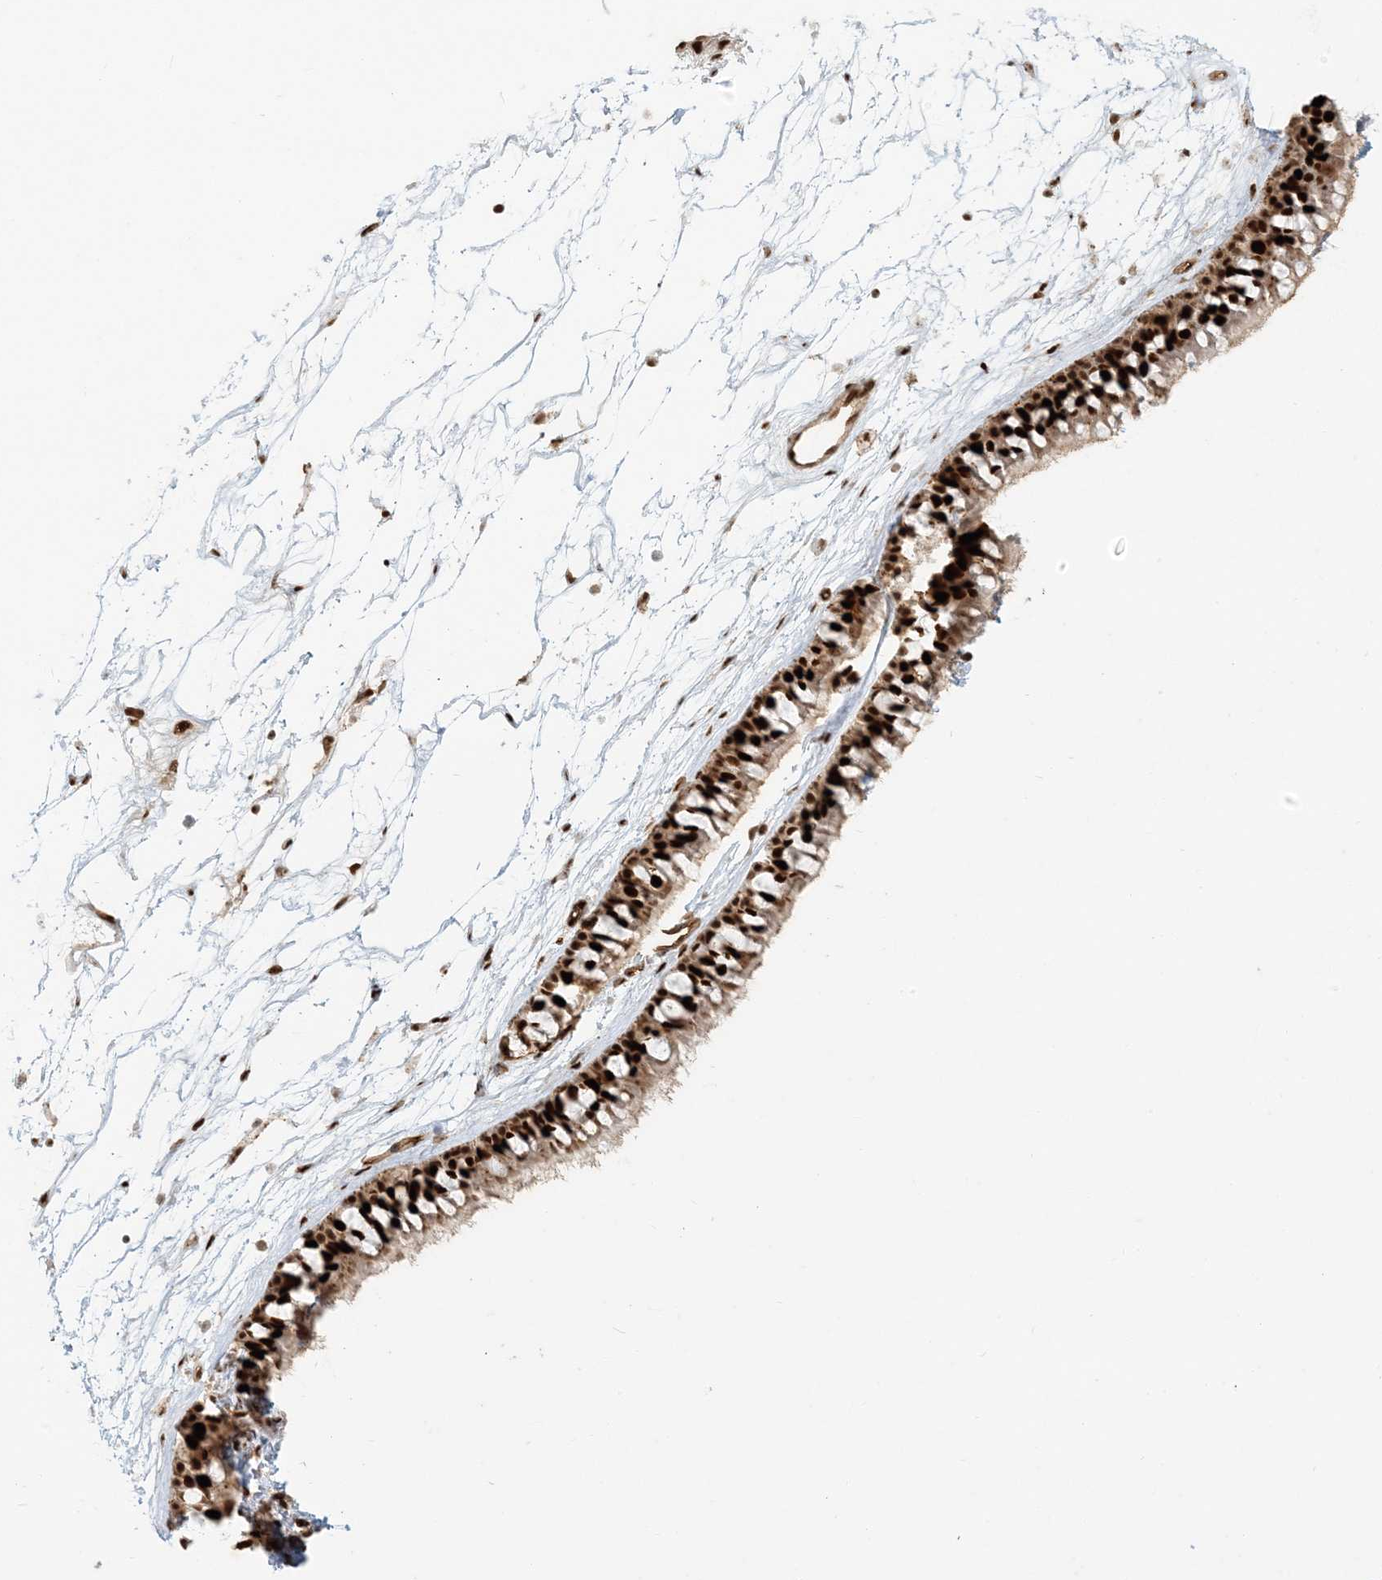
{"staining": {"intensity": "strong", "quantity": ">75%", "location": "nuclear"}, "tissue": "nasopharynx", "cell_type": "Respiratory epithelial cells", "image_type": "normal", "snomed": [{"axis": "morphology", "description": "Normal tissue, NOS"}, {"axis": "topography", "description": "Nasopharynx"}], "caption": "Protein expression analysis of benign nasopharynx exhibits strong nuclear positivity in about >75% of respiratory epithelial cells.", "gene": "CKS1B", "patient": {"sex": "male", "age": 64}}